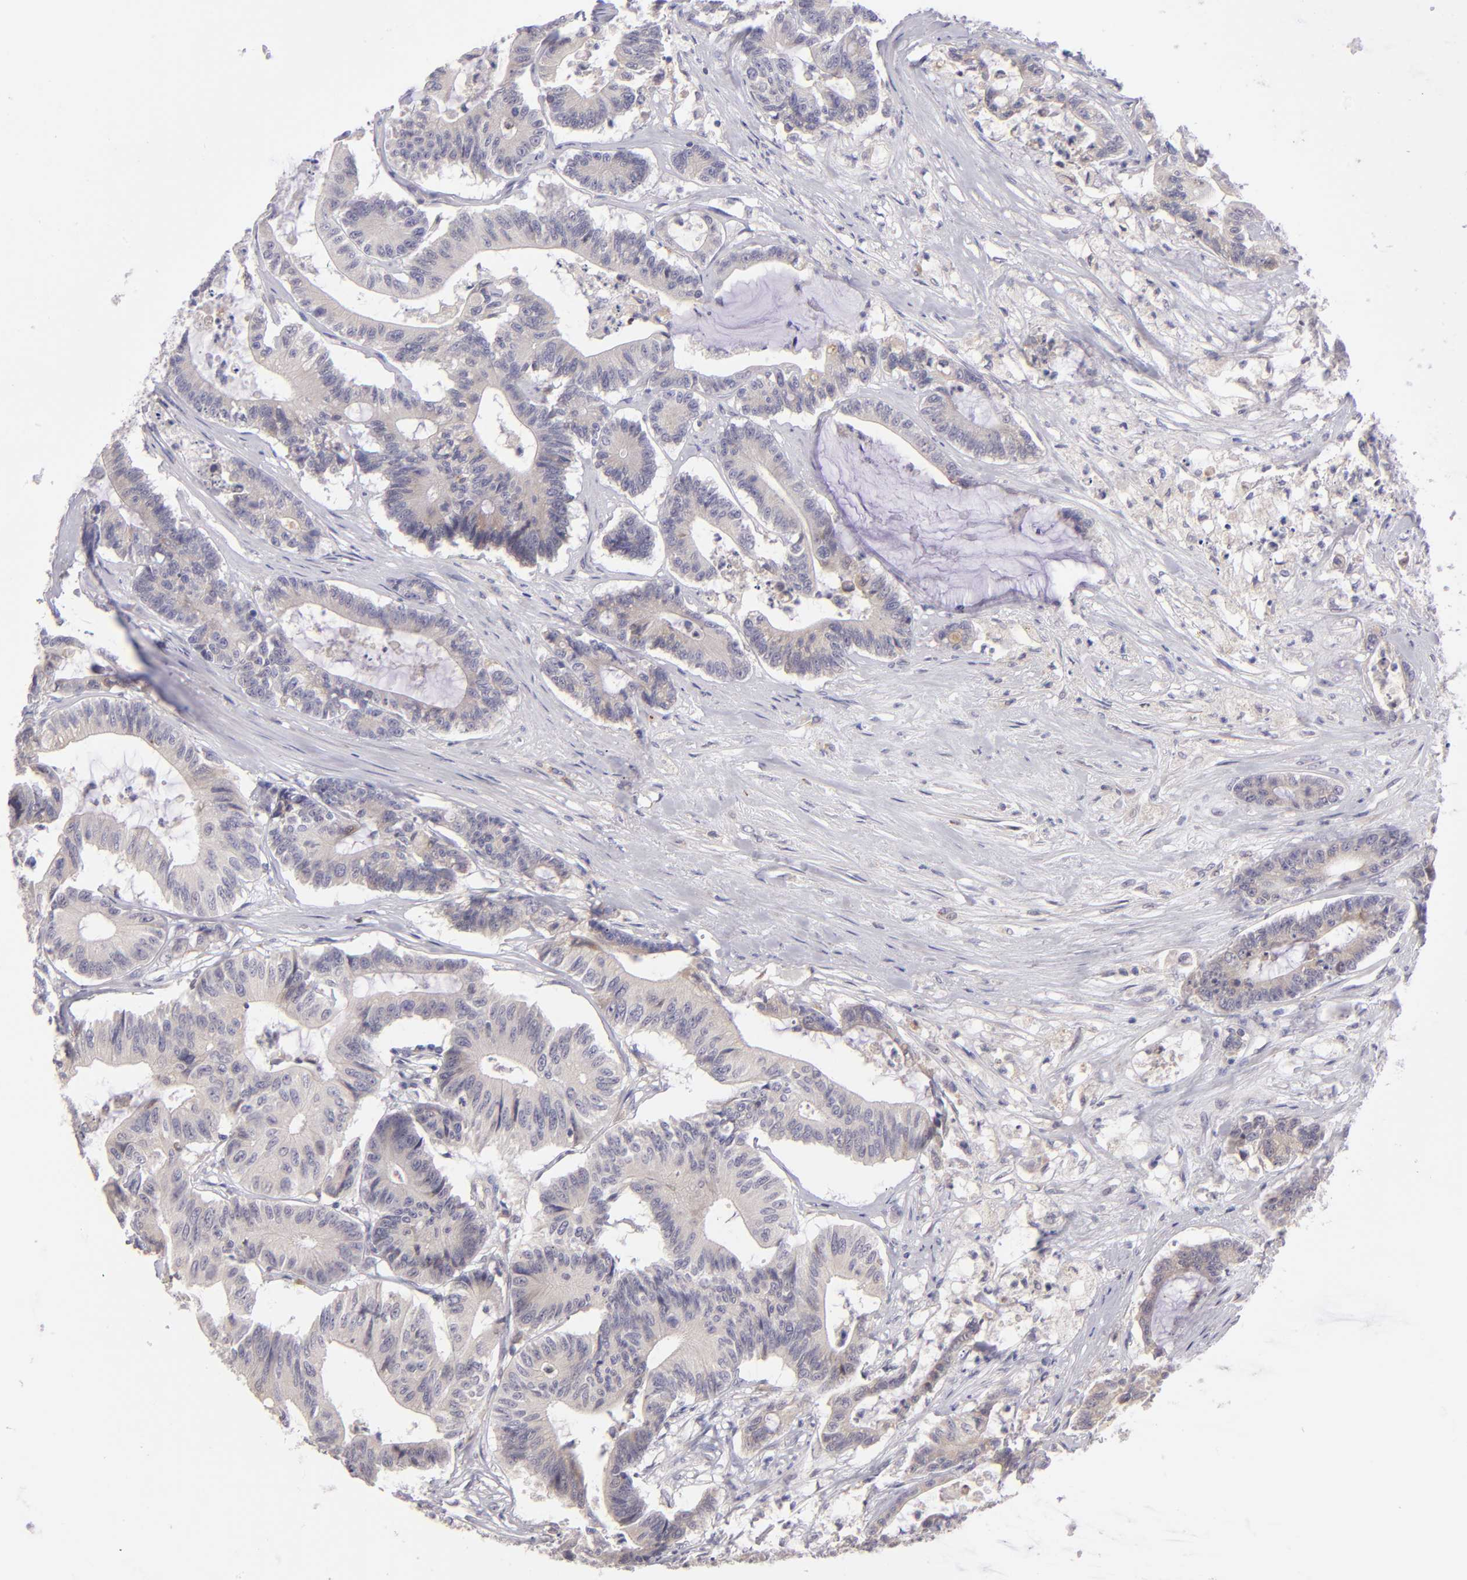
{"staining": {"intensity": "weak", "quantity": "25%-75%", "location": "cytoplasmic/membranous"}, "tissue": "colorectal cancer", "cell_type": "Tumor cells", "image_type": "cancer", "snomed": [{"axis": "morphology", "description": "Adenocarcinoma, NOS"}, {"axis": "topography", "description": "Colon"}], "caption": "Tumor cells demonstrate weak cytoplasmic/membranous expression in approximately 25%-75% of cells in colorectal cancer. The staining was performed using DAB (3,3'-diaminobenzidine), with brown indicating positive protein expression. Nuclei are stained blue with hematoxylin.", "gene": "TRAF3", "patient": {"sex": "female", "age": 84}}